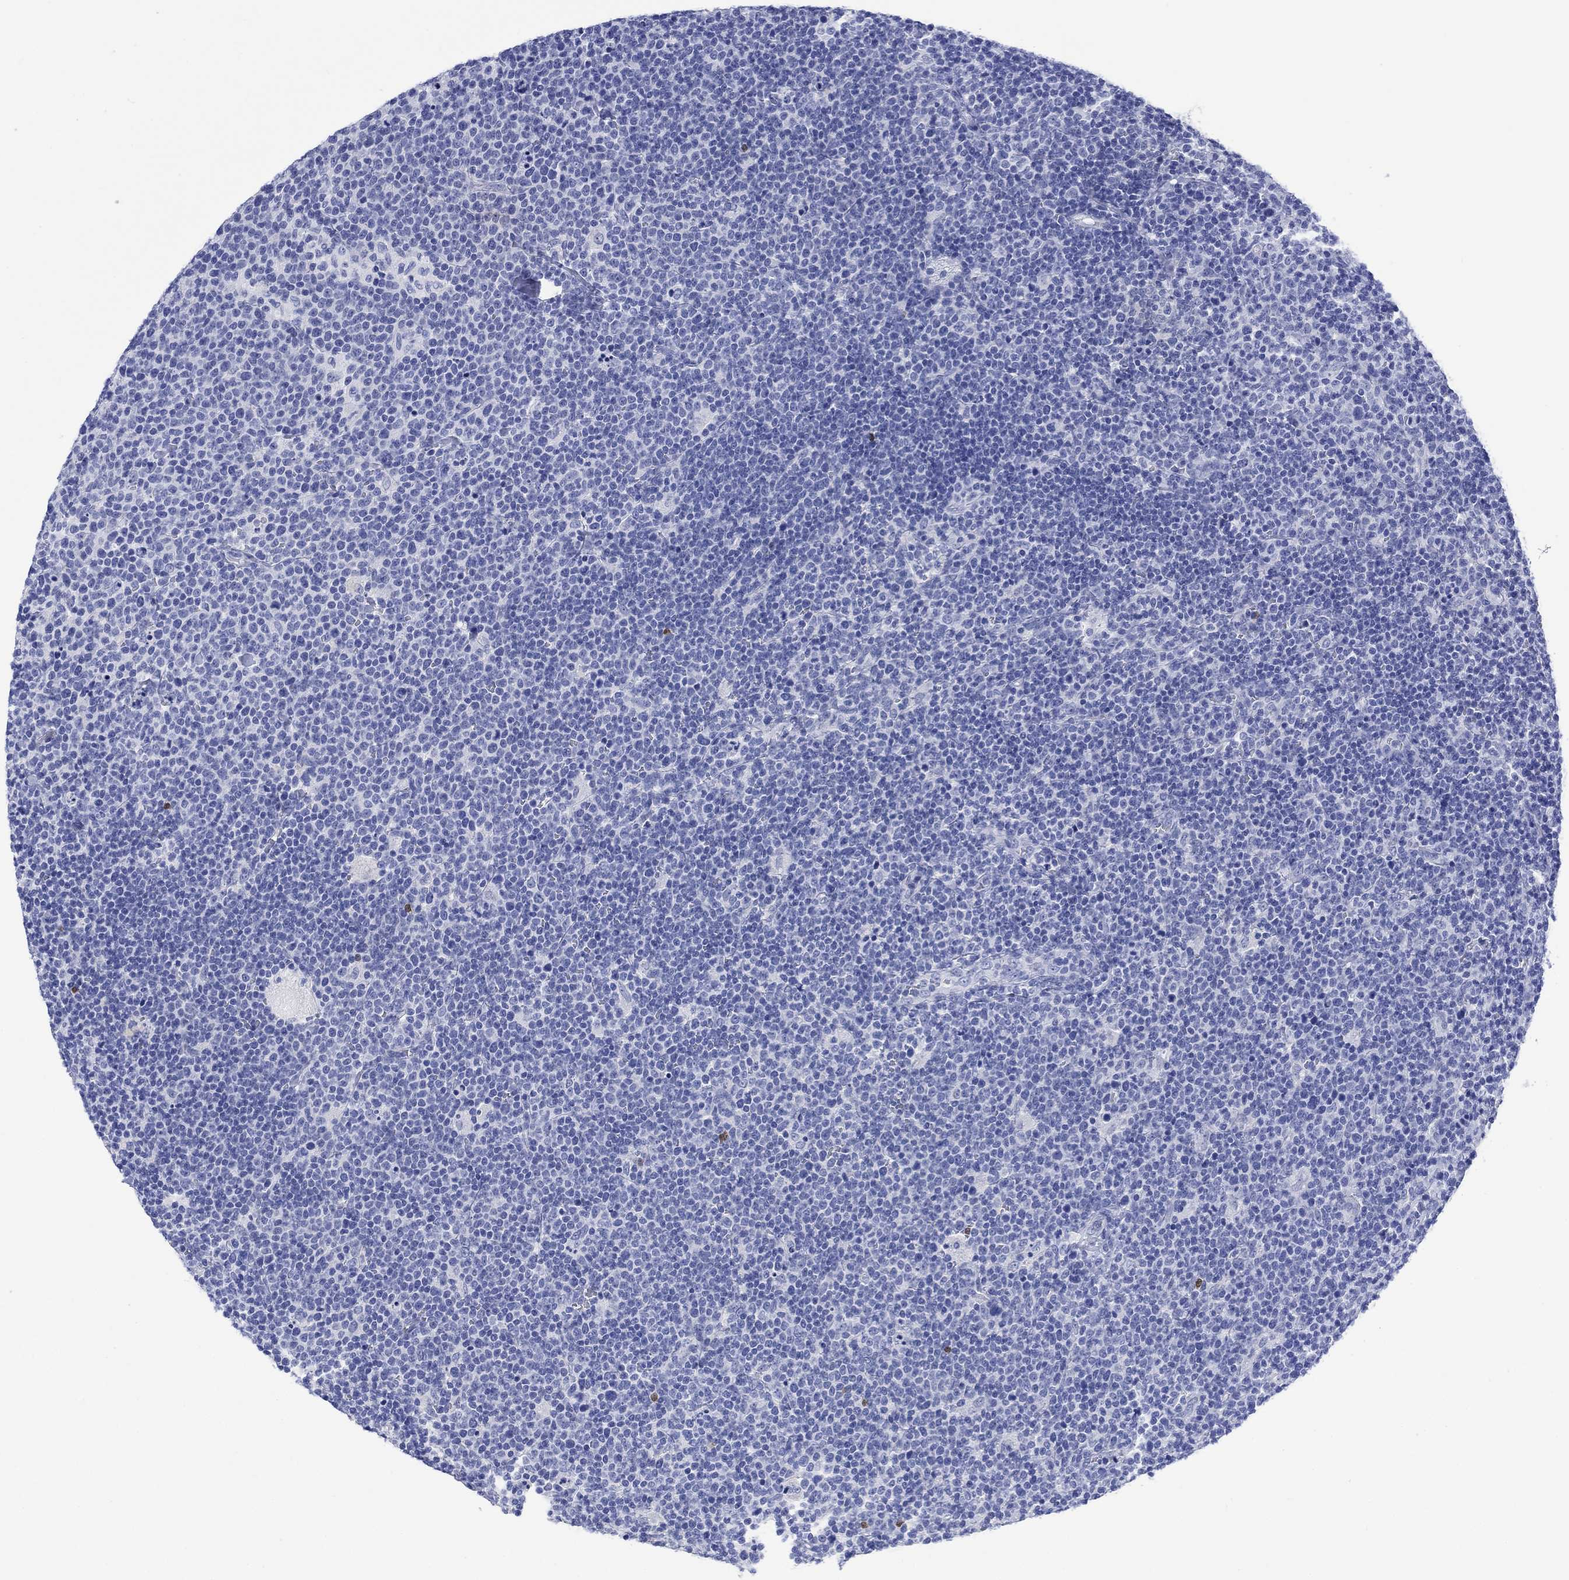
{"staining": {"intensity": "negative", "quantity": "none", "location": "none"}, "tissue": "lymphoma", "cell_type": "Tumor cells", "image_type": "cancer", "snomed": [{"axis": "morphology", "description": "Malignant lymphoma, non-Hodgkin's type, High grade"}, {"axis": "topography", "description": "Lymph node"}], "caption": "The image shows no staining of tumor cells in high-grade malignant lymphoma, non-Hodgkin's type. Brightfield microscopy of IHC stained with DAB (3,3'-diaminobenzidine) (brown) and hematoxylin (blue), captured at high magnification.", "gene": "MSI1", "patient": {"sex": "male", "age": 61}}